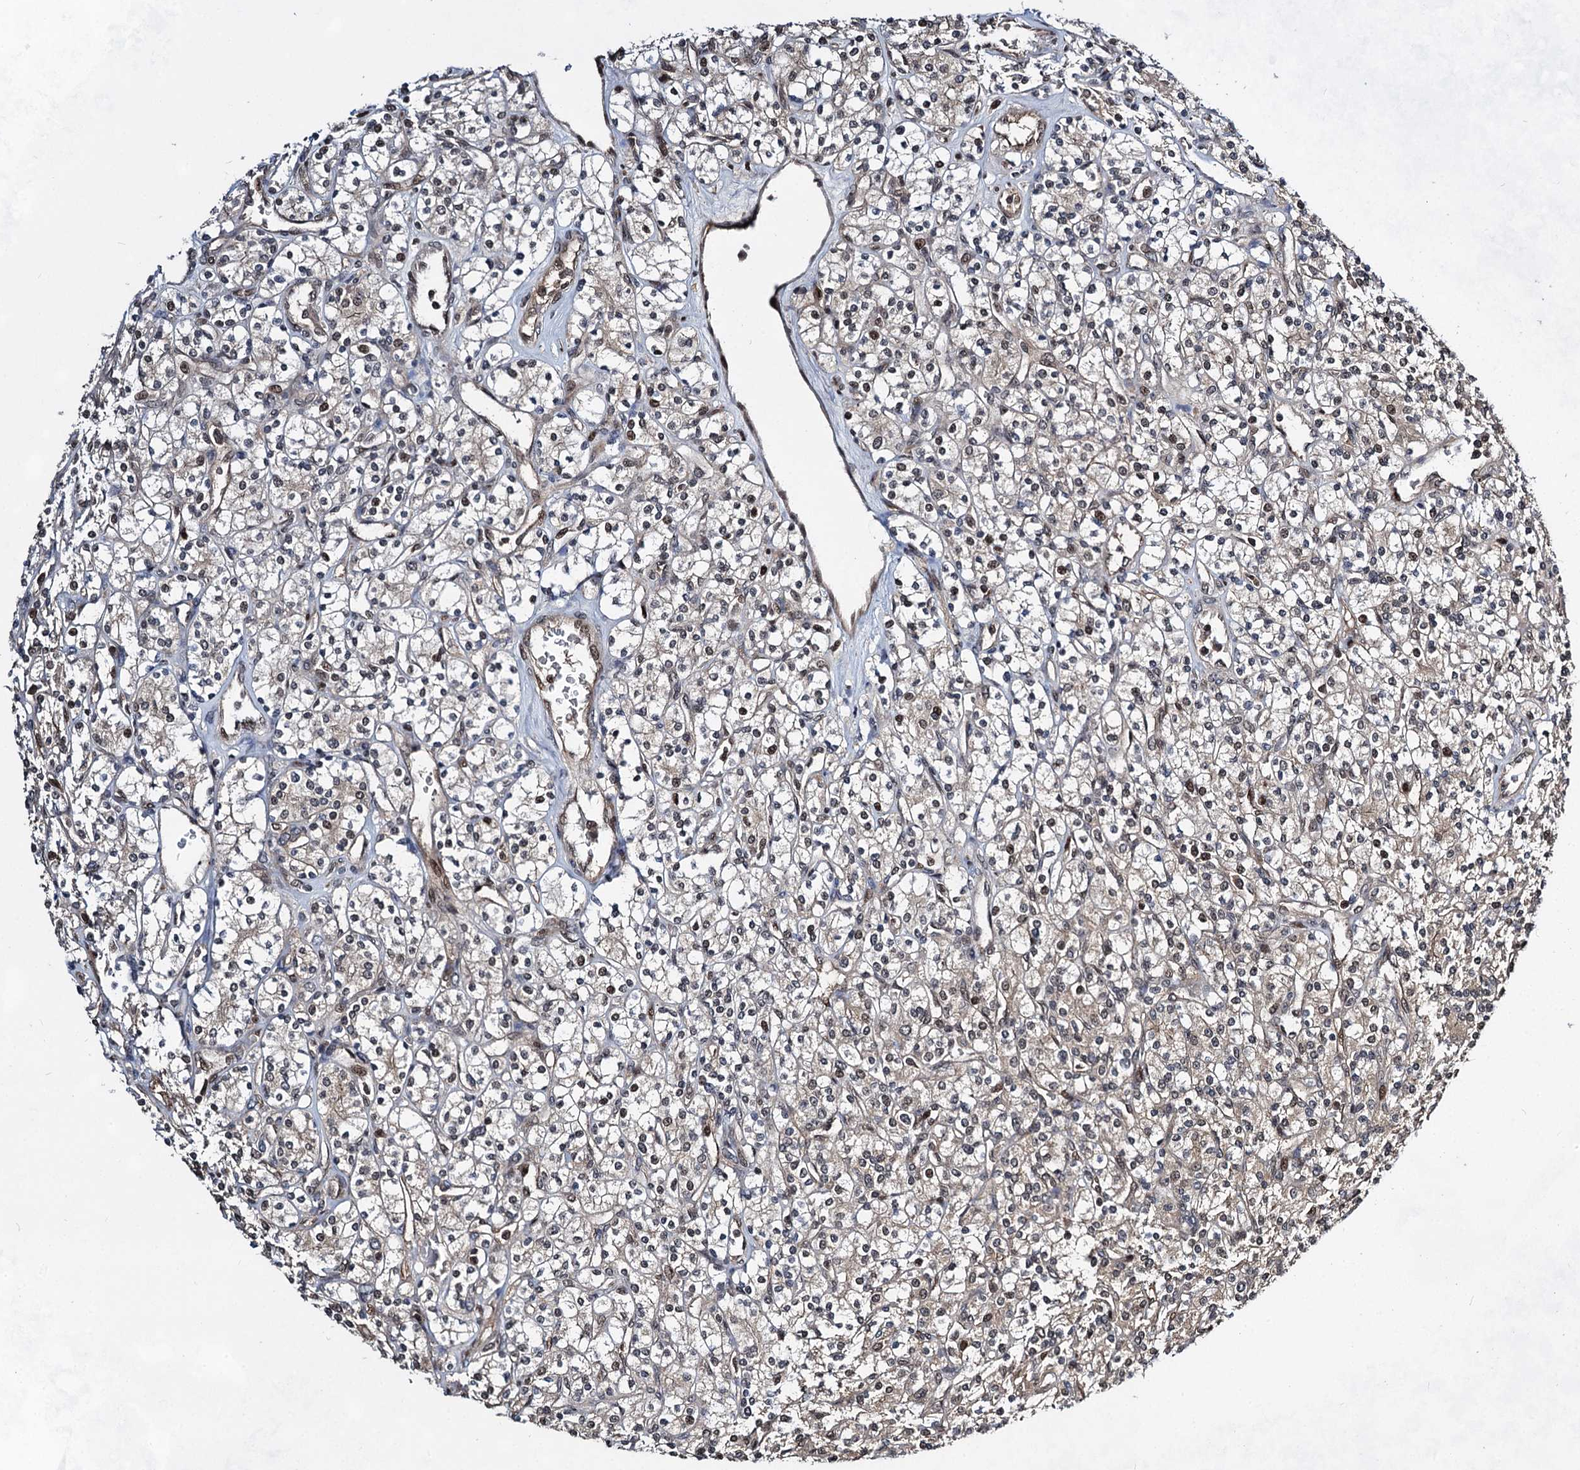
{"staining": {"intensity": "moderate", "quantity": "<25%", "location": "nuclear"}, "tissue": "renal cancer", "cell_type": "Tumor cells", "image_type": "cancer", "snomed": [{"axis": "morphology", "description": "Adenocarcinoma, NOS"}, {"axis": "topography", "description": "Kidney"}], "caption": "IHC micrograph of renal cancer stained for a protein (brown), which exhibits low levels of moderate nuclear staining in about <25% of tumor cells.", "gene": "GPBP1", "patient": {"sex": "male", "age": 77}}